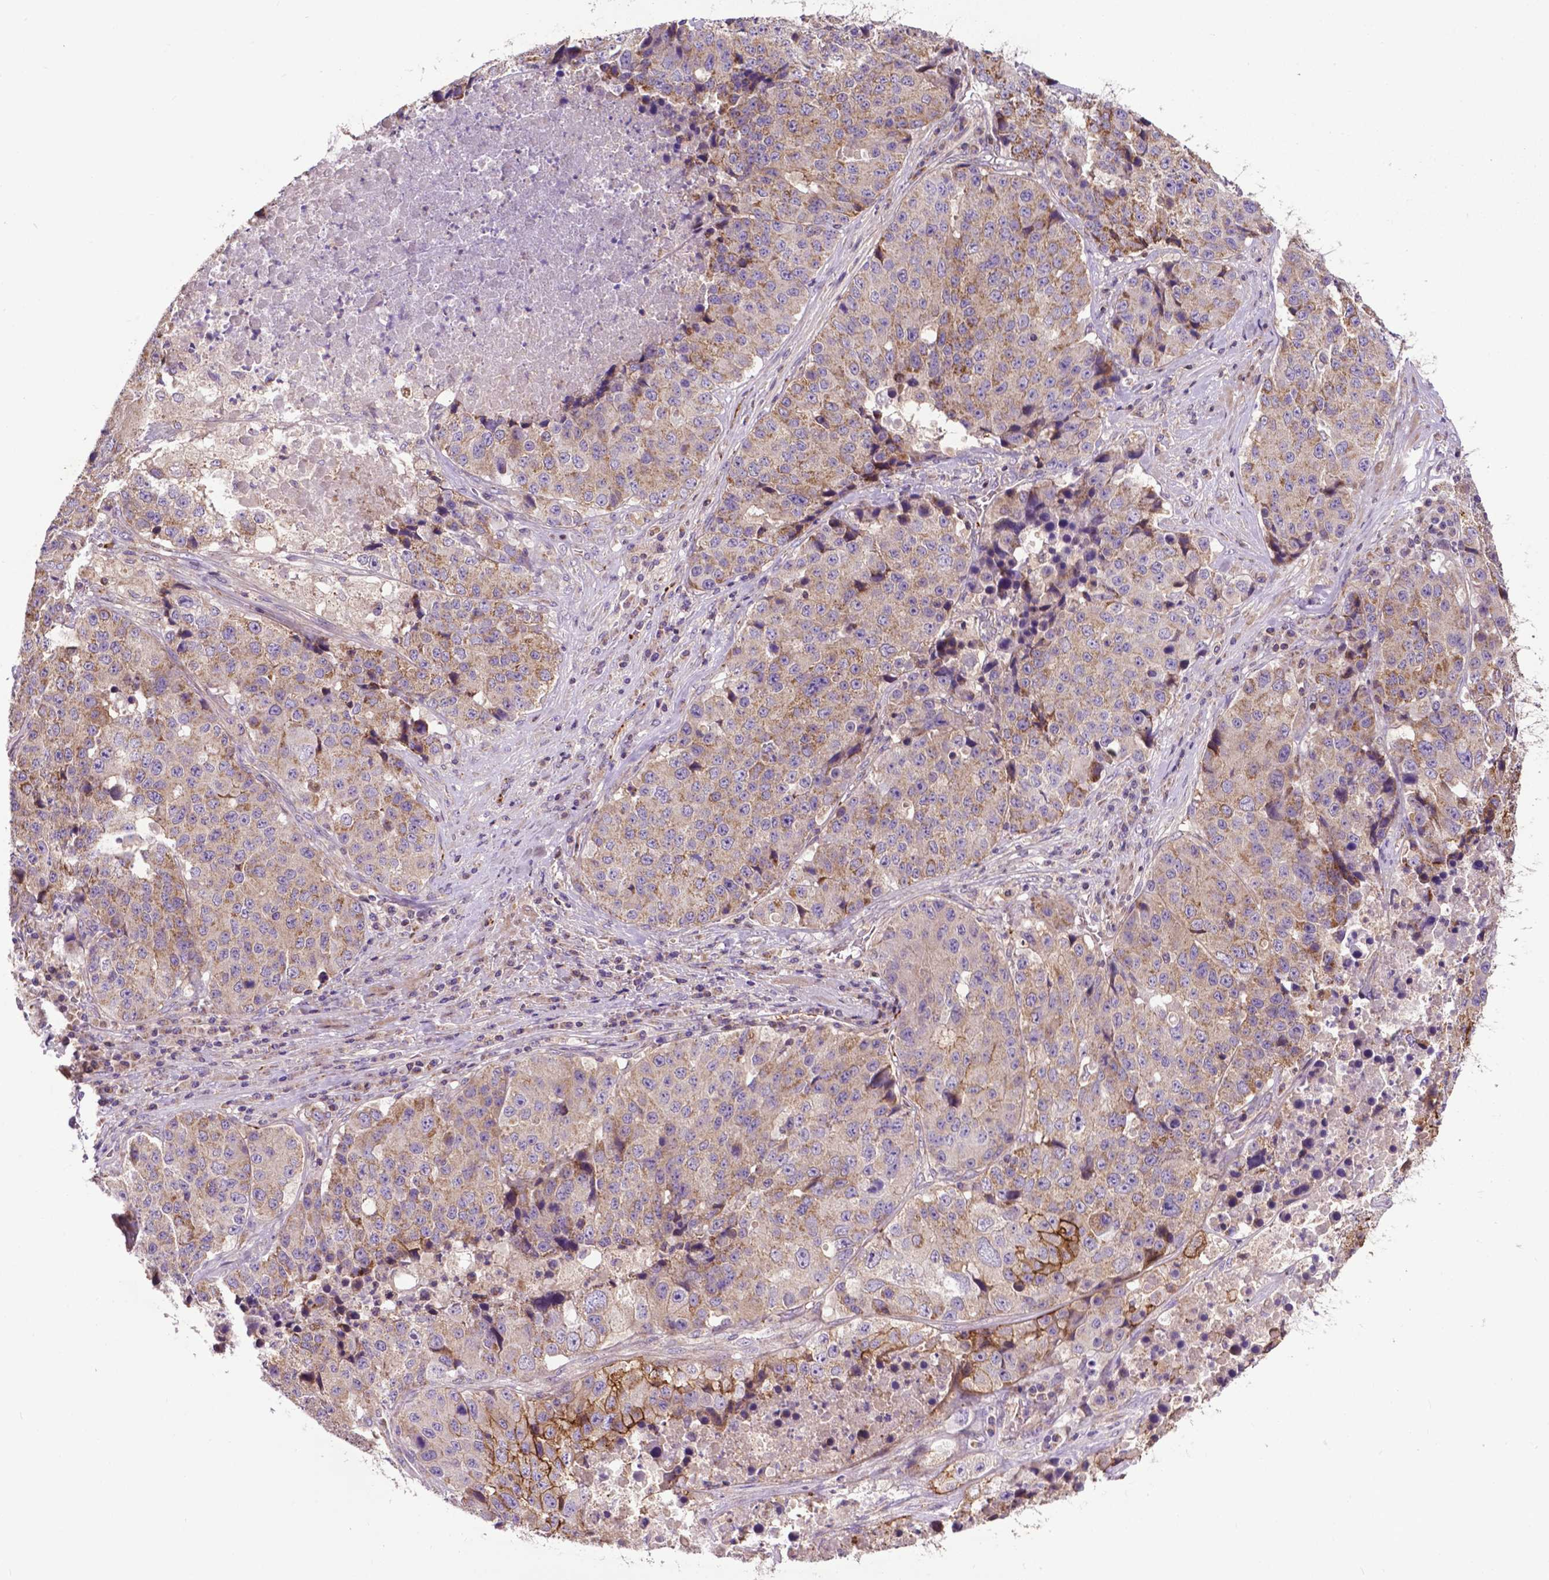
{"staining": {"intensity": "weak", "quantity": ">75%", "location": "cytoplasmic/membranous"}, "tissue": "stomach cancer", "cell_type": "Tumor cells", "image_type": "cancer", "snomed": [{"axis": "morphology", "description": "Adenocarcinoma, NOS"}, {"axis": "topography", "description": "Stomach"}], "caption": "A low amount of weak cytoplasmic/membranous expression is seen in about >75% of tumor cells in adenocarcinoma (stomach) tissue.", "gene": "SPNS2", "patient": {"sex": "male", "age": 71}}